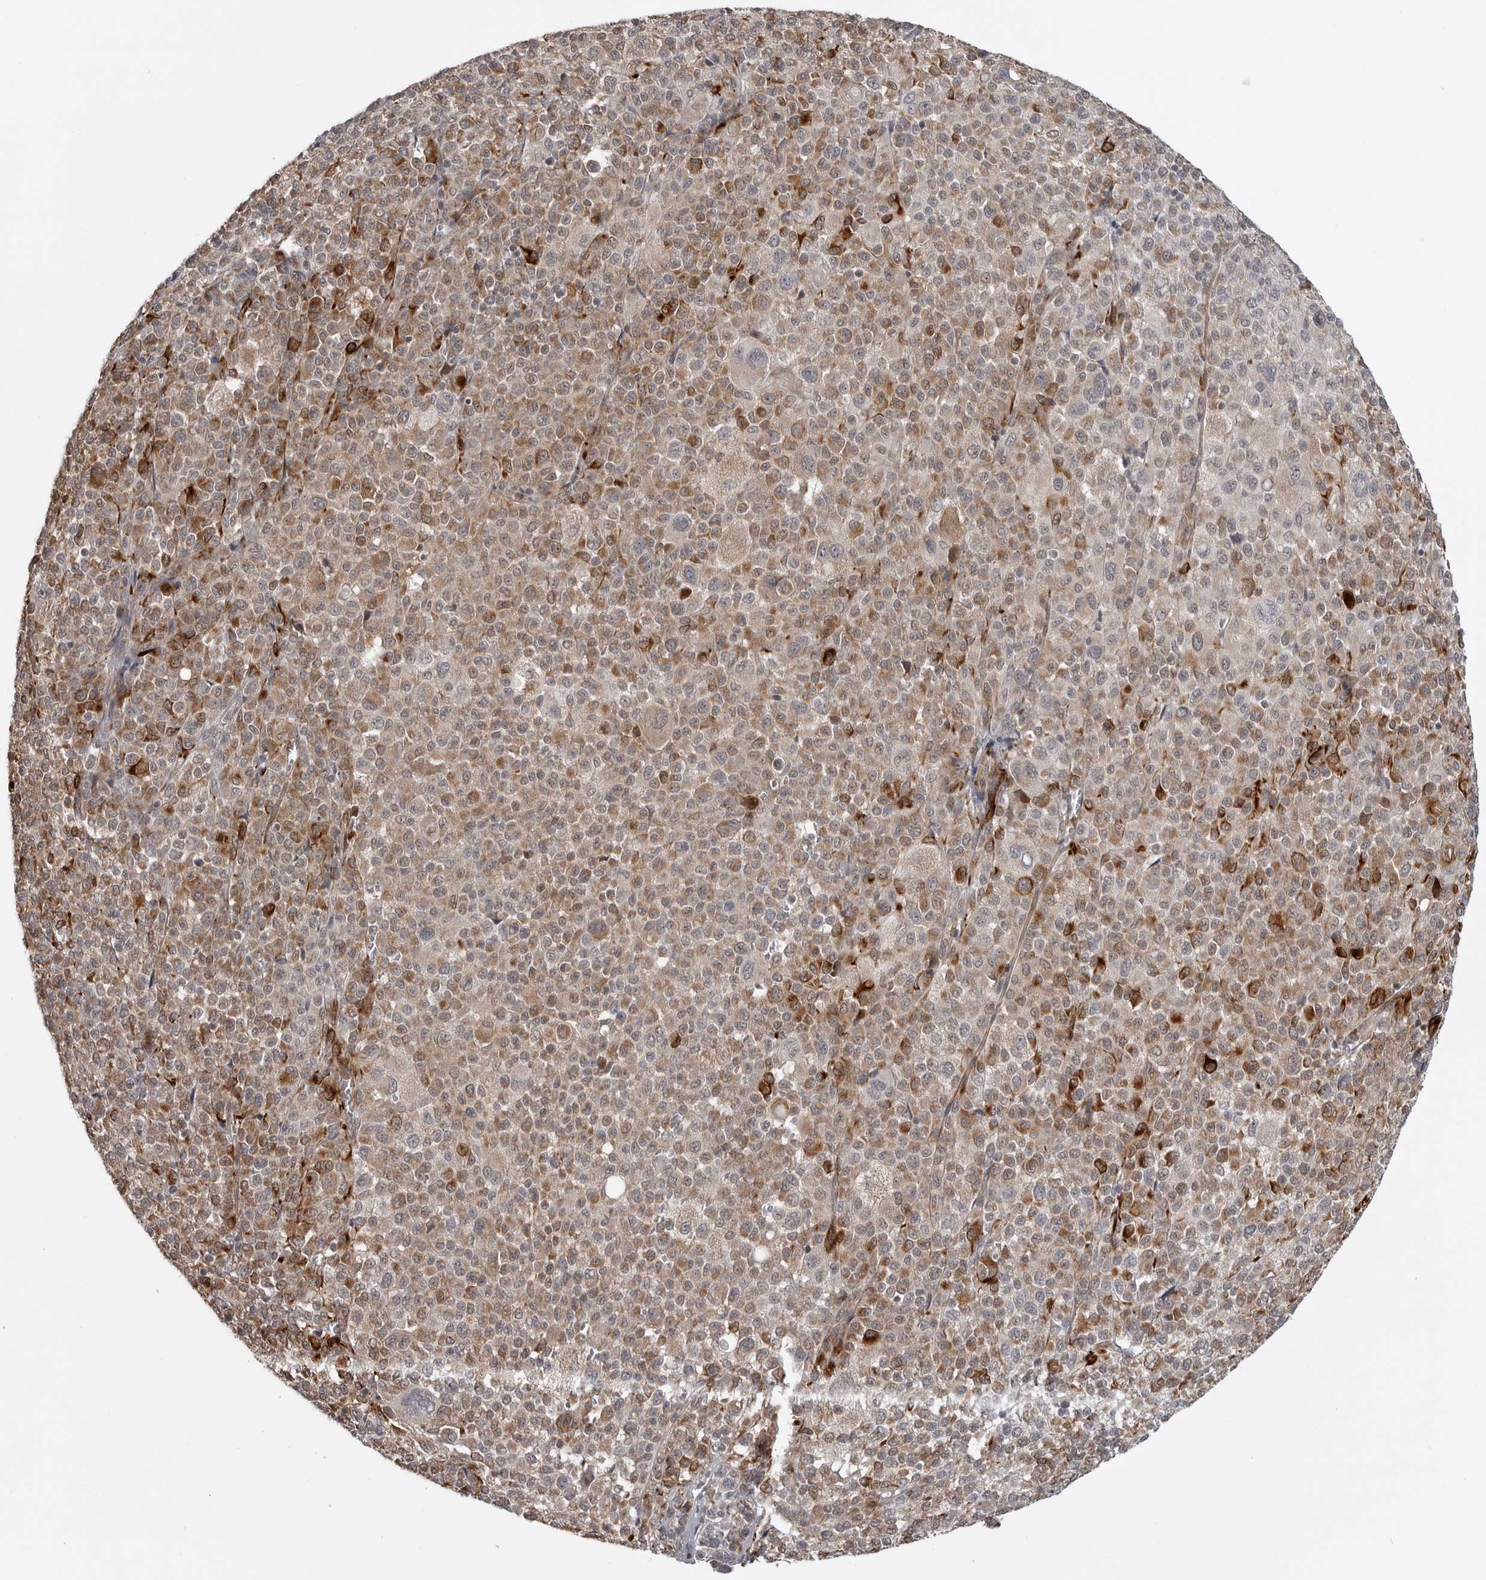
{"staining": {"intensity": "weak", "quantity": ">75%", "location": "cytoplasmic/membranous"}, "tissue": "melanoma", "cell_type": "Tumor cells", "image_type": "cancer", "snomed": [{"axis": "morphology", "description": "Malignant melanoma, Metastatic site"}, {"axis": "topography", "description": "Skin"}], "caption": "Protein staining of melanoma tissue displays weak cytoplasmic/membranous positivity in about >75% of tumor cells. (brown staining indicates protein expression, while blue staining denotes nuclei).", "gene": "FAAP100", "patient": {"sex": "female", "age": 74}}